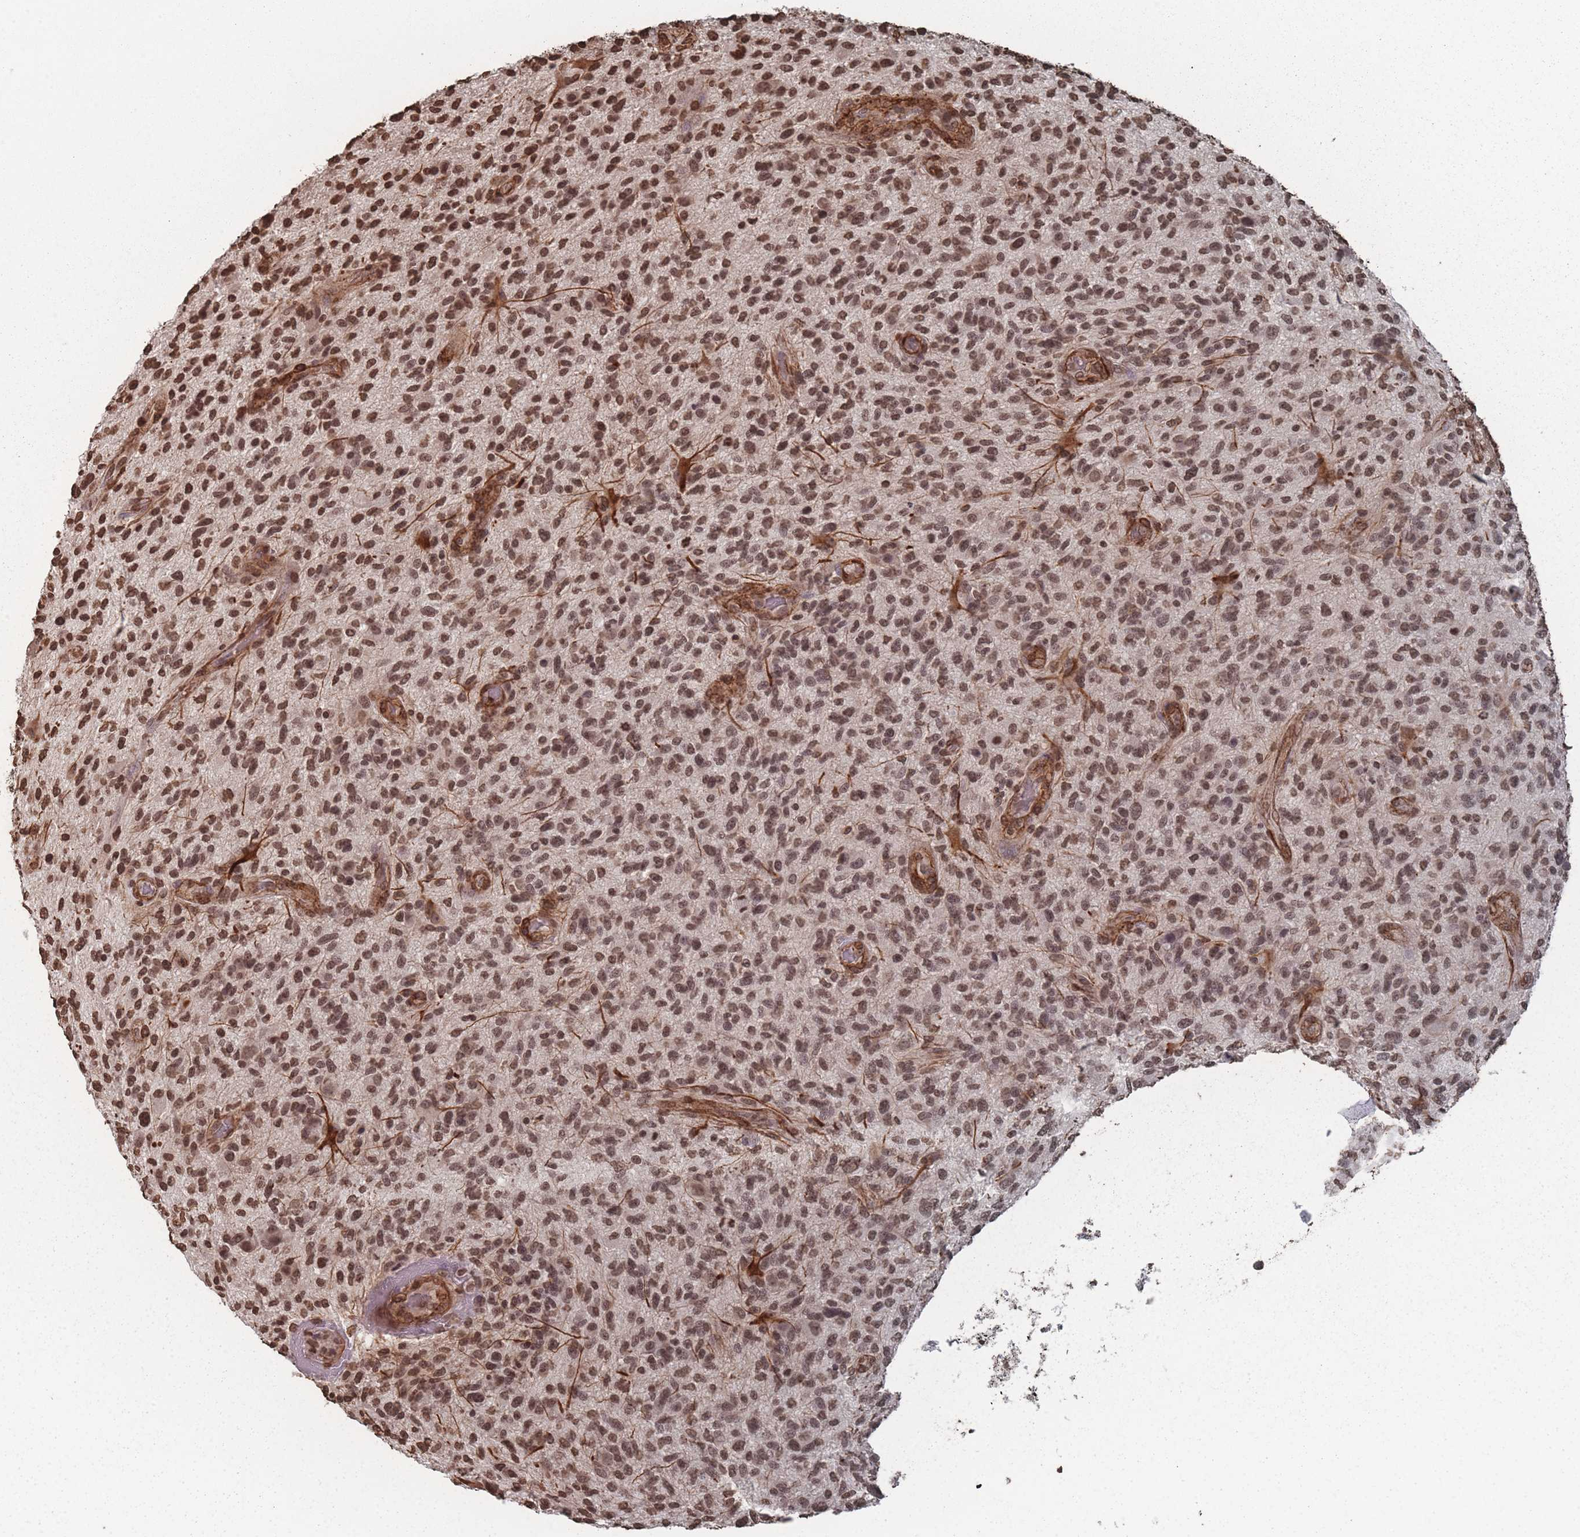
{"staining": {"intensity": "moderate", "quantity": ">75%", "location": "nuclear"}, "tissue": "glioma", "cell_type": "Tumor cells", "image_type": "cancer", "snomed": [{"axis": "morphology", "description": "Glioma, malignant, High grade"}, {"axis": "topography", "description": "Brain"}], "caption": "Immunohistochemistry (DAB) staining of human glioma demonstrates moderate nuclear protein expression in about >75% of tumor cells. Nuclei are stained in blue.", "gene": "PLEKHG5", "patient": {"sex": "male", "age": 47}}